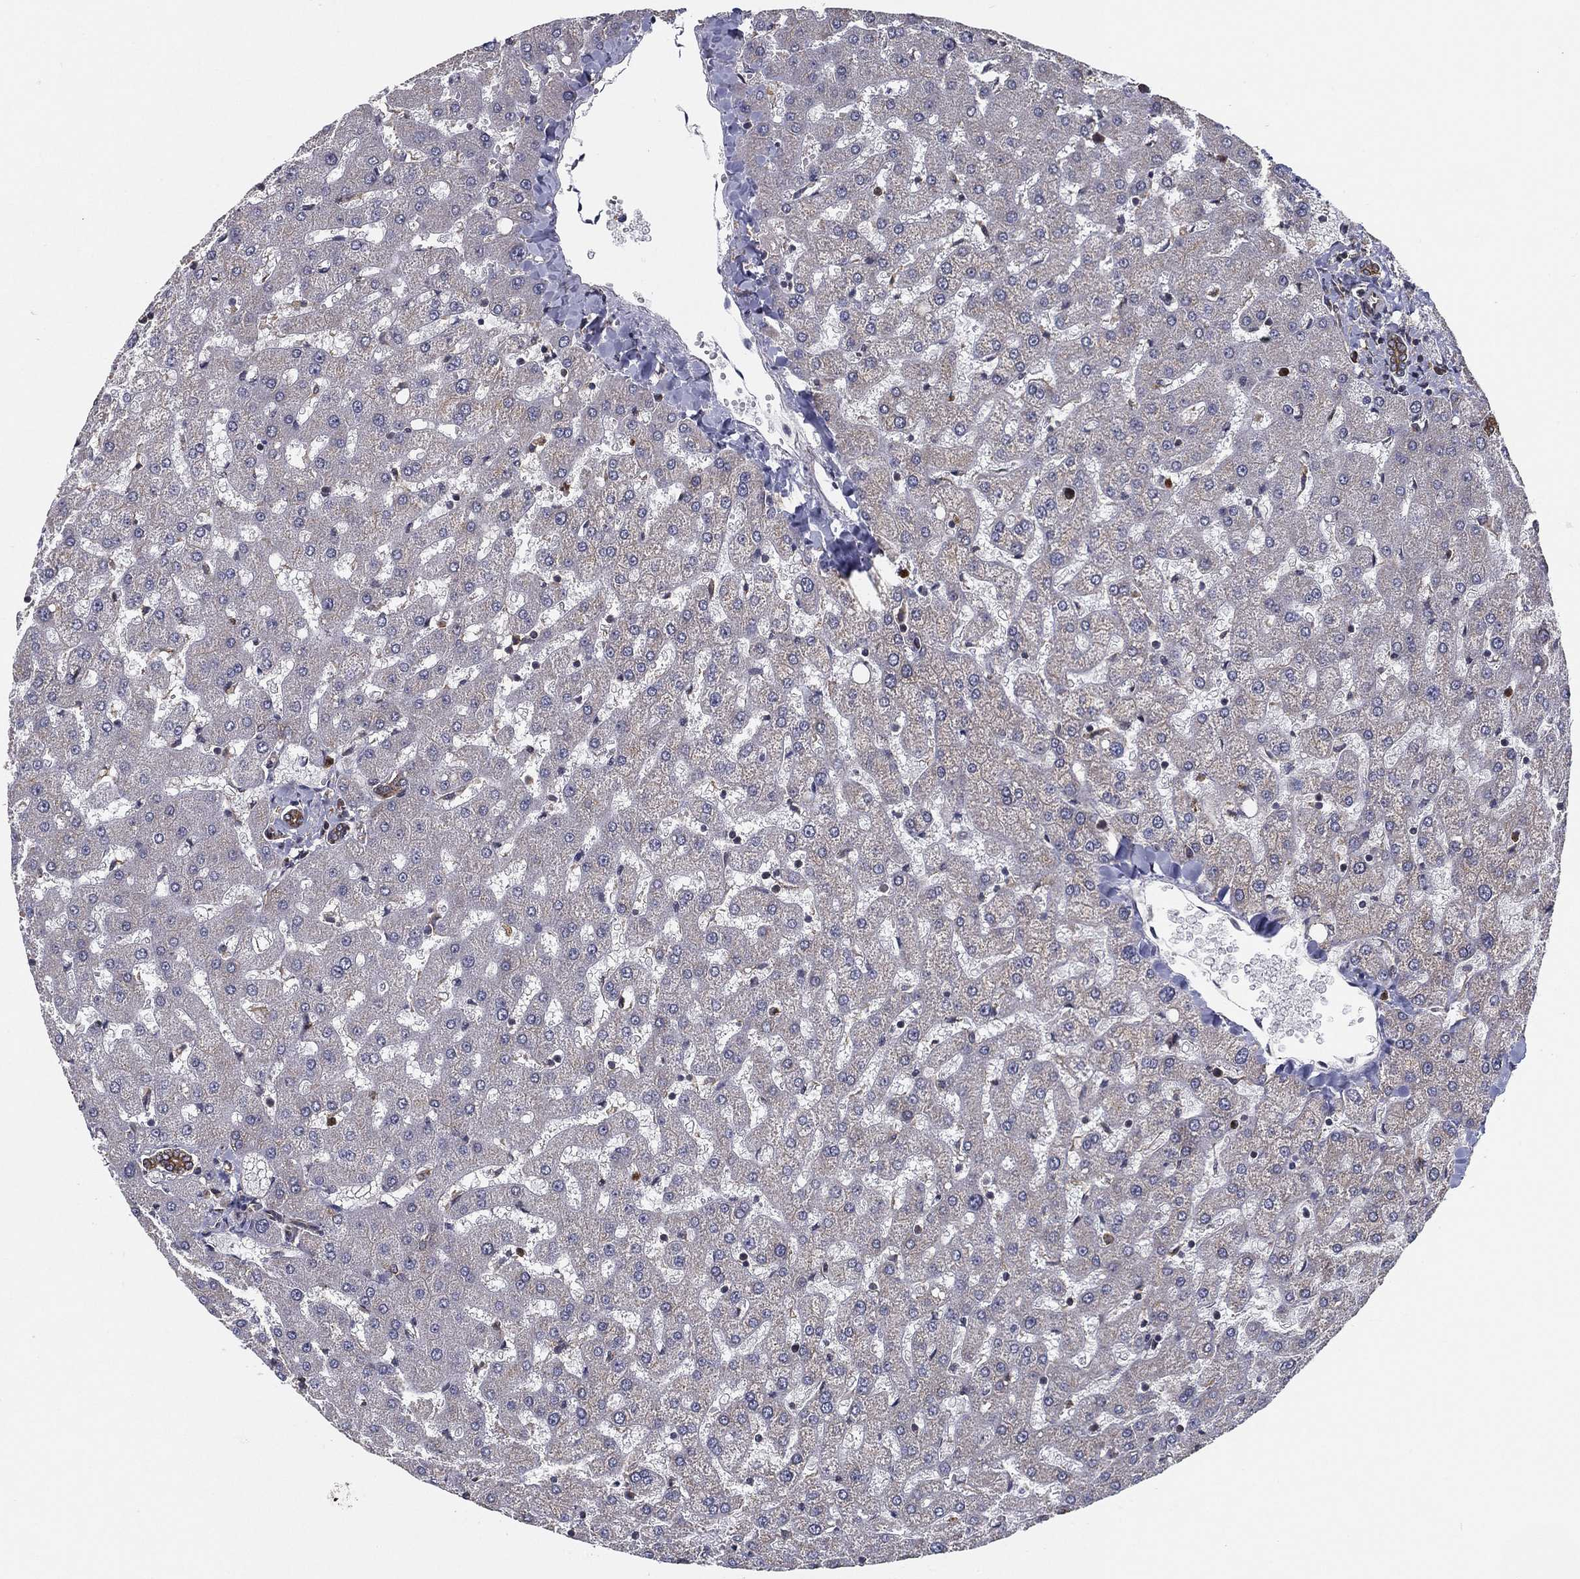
{"staining": {"intensity": "negative", "quantity": "none", "location": "none"}, "tissue": "liver", "cell_type": "Cholangiocytes", "image_type": "normal", "snomed": [{"axis": "morphology", "description": "Normal tissue, NOS"}, {"axis": "topography", "description": "Liver"}], "caption": "This is a micrograph of immunohistochemistry staining of benign liver, which shows no expression in cholangiocytes.", "gene": "UACA", "patient": {"sex": "female", "age": 50}}